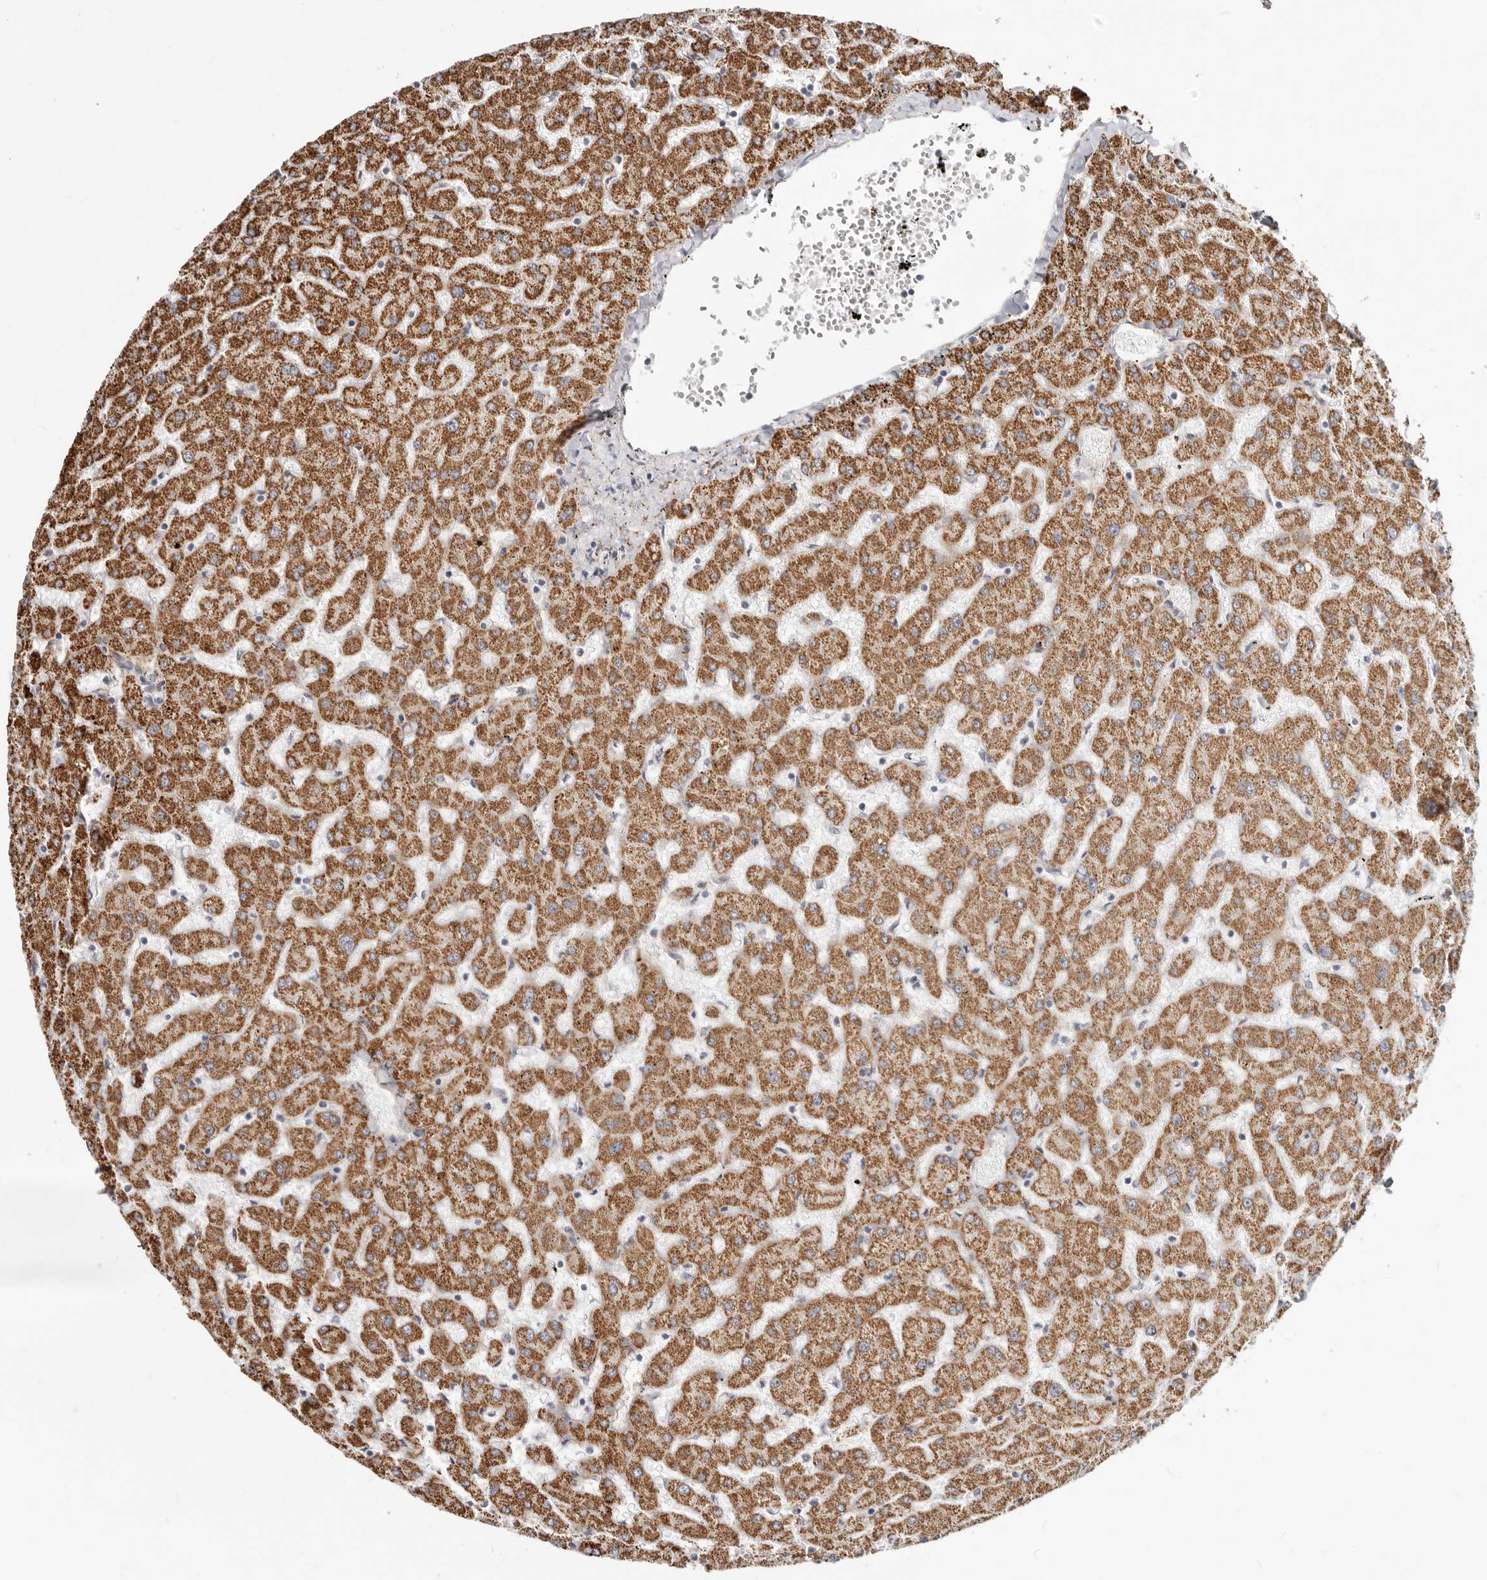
{"staining": {"intensity": "negative", "quantity": "none", "location": "none"}, "tissue": "liver", "cell_type": "Cholangiocytes", "image_type": "normal", "snomed": [{"axis": "morphology", "description": "Normal tissue, NOS"}, {"axis": "topography", "description": "Liver"}], "caption": "The micrograph exhibits no staining of cholangiocytes in normal liver. (Stains: DAB (3,3'-diaminobenzidine) immunohistochemistry with hematoxylin counter stain, Microscopy: brightfield microscopy at high magnification).", "gene": "SZT2", "patient": {"sex": "female", "age": 63}}